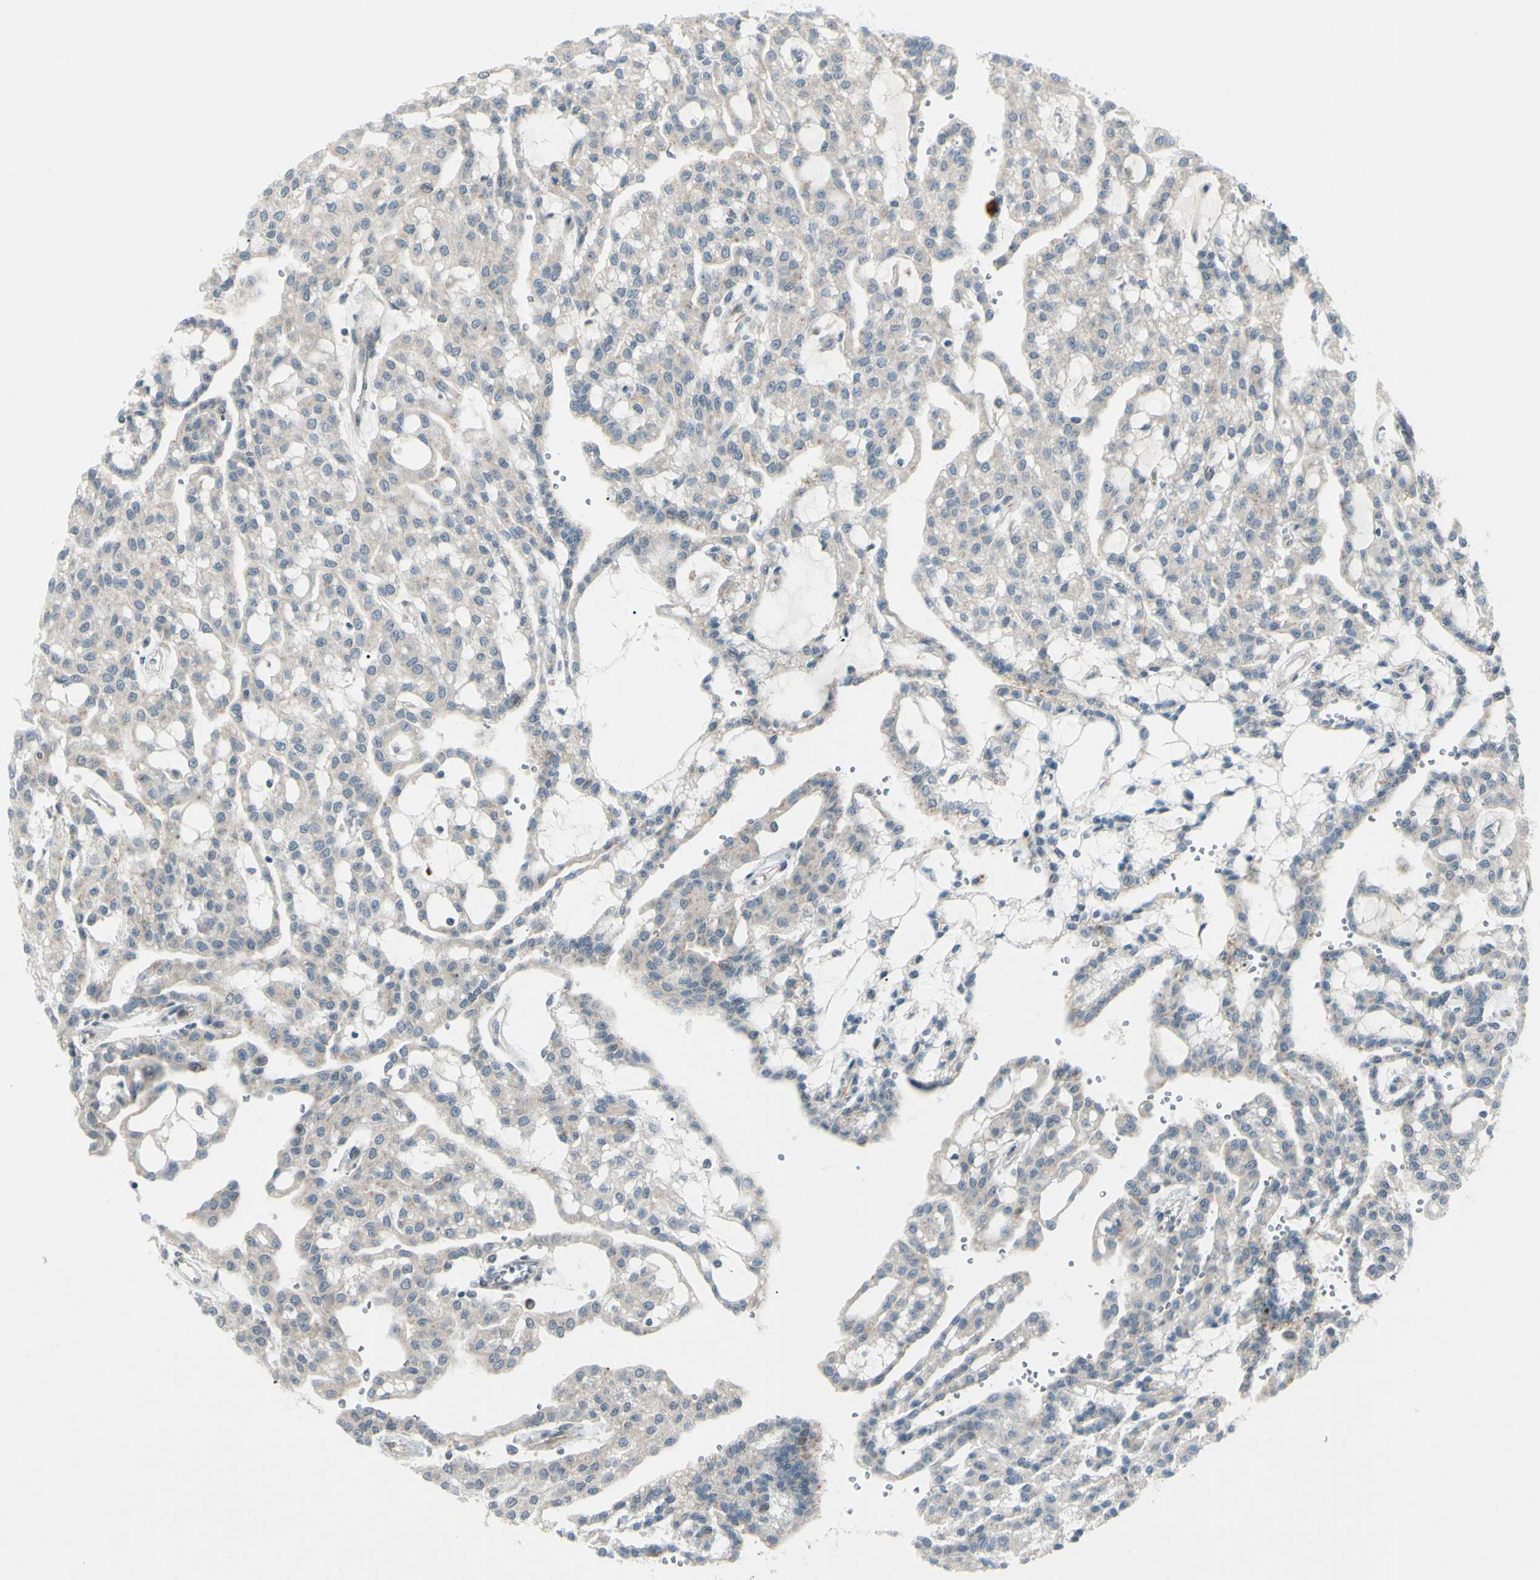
{"staining": {"intensity": "negative", "quantity": "none", "location": "none"}, "tissue": "renal cancer", "cell_type": "Tumor cells", "image_type": "cancer", "snomed": [{"axis": "morphology", "description": "Adenocarcinoma, NOS"}, {"axis": "topography", "description": "Kidney"}], "caption": "This image is of renal cancer (adenocarcinoma) stained with immunohistochemistry (IHC) to label a protein in brown with the nuclei are counter-stained blue. There is no staining in tumor cells.", "gene": "FGFR2", "patient": {"sex": "male", "age": 63}}